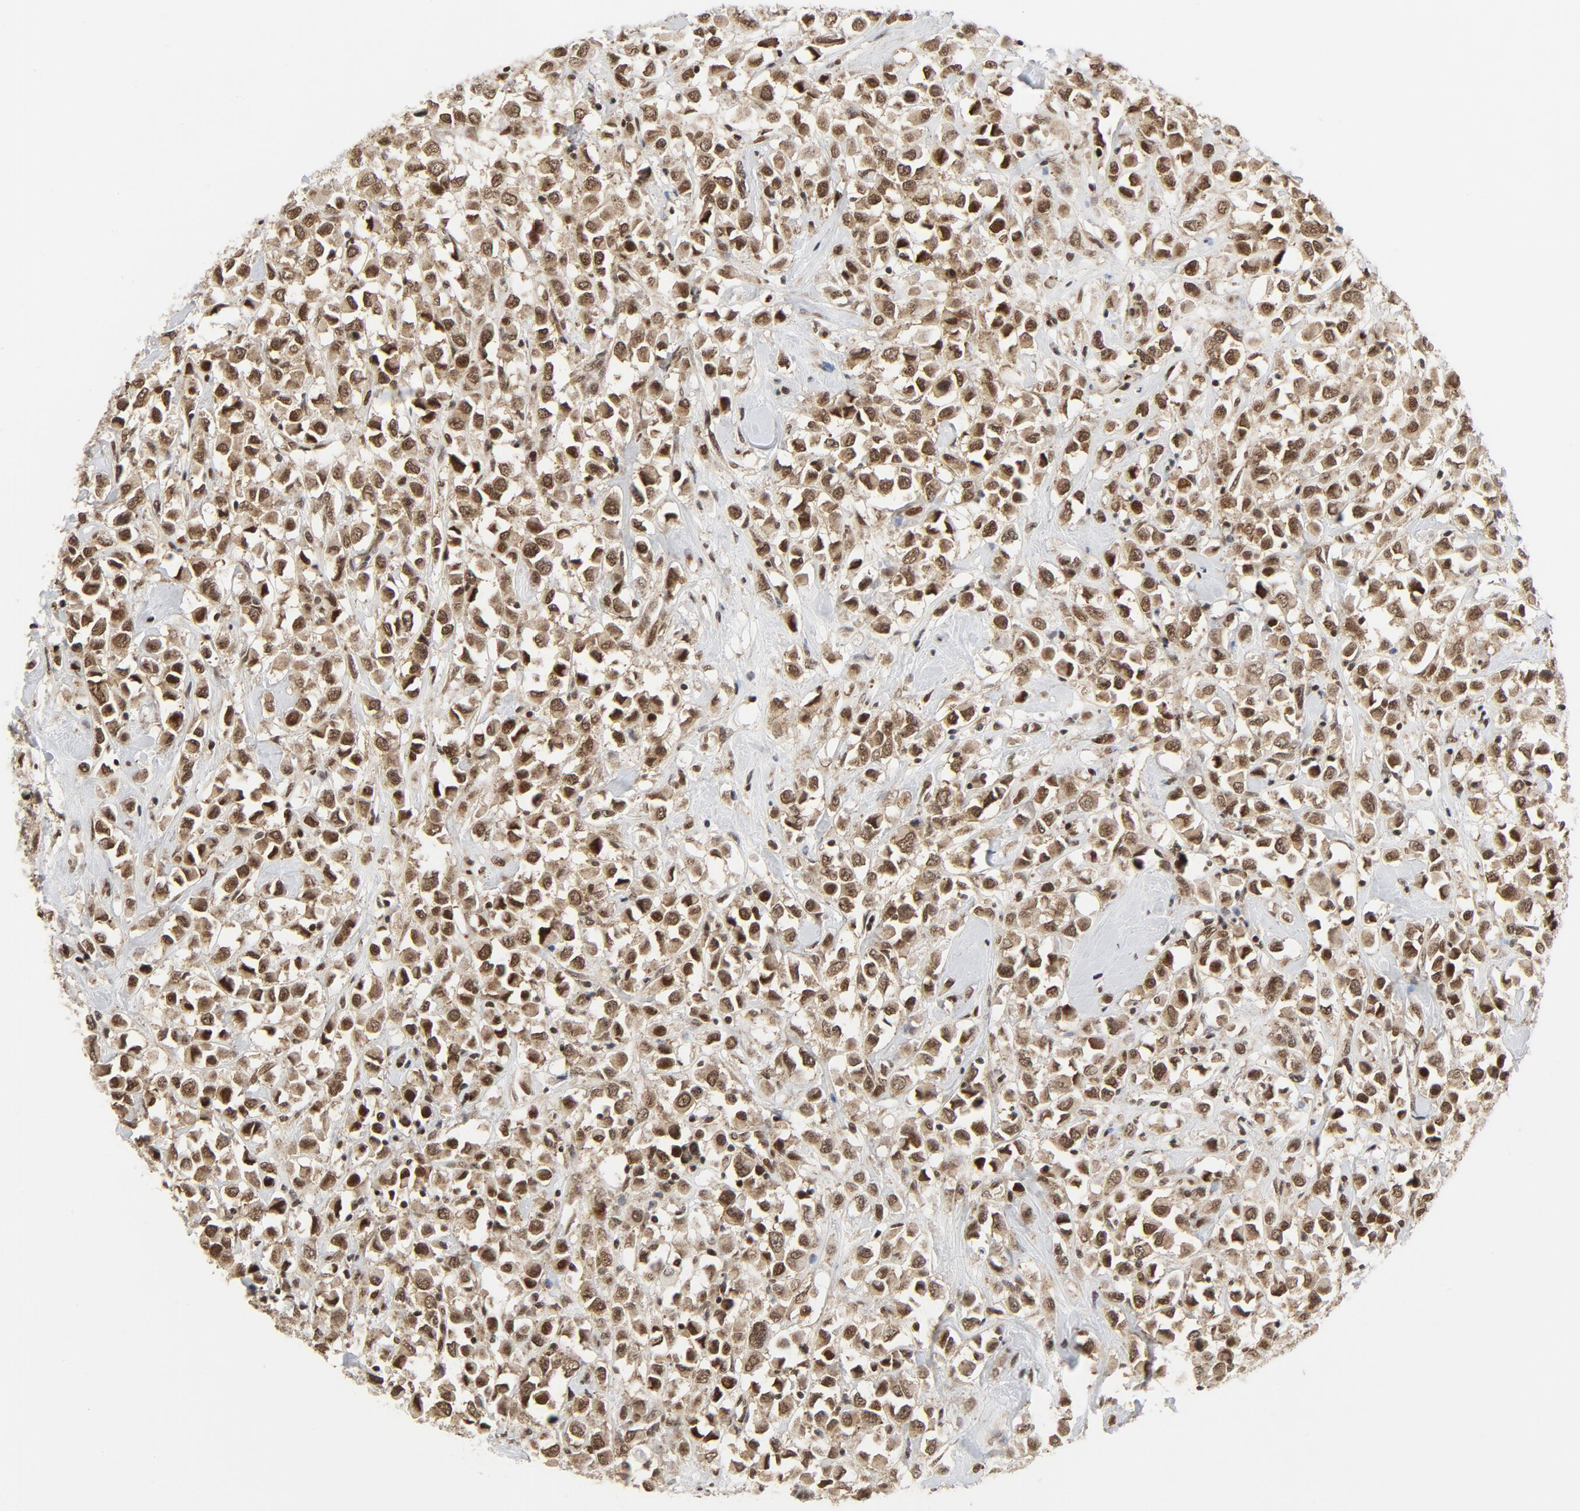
{"staining": {"intensity": "strong", "quantity": ">75%", "location": "nuclear"}, "tissue": "breast cancer", "cell_type": "Tumor cells", "image_type": "cancer", "snomed": [{"axis": "morphology", "description": "Duct carcinoma"}, {"axis": "topography", "description": "Breast"}], "caption": "Immunohistochemical staining of breast cancer (intraductal carcinoma) demonstrates strong nuclear protein staining in about >75% of tumor cells. Ihc stains the protein of interest in brown and the nuclei are stained blue.", "gene": "ERCC1", "patient": {"sex": "female", "age": 61}}